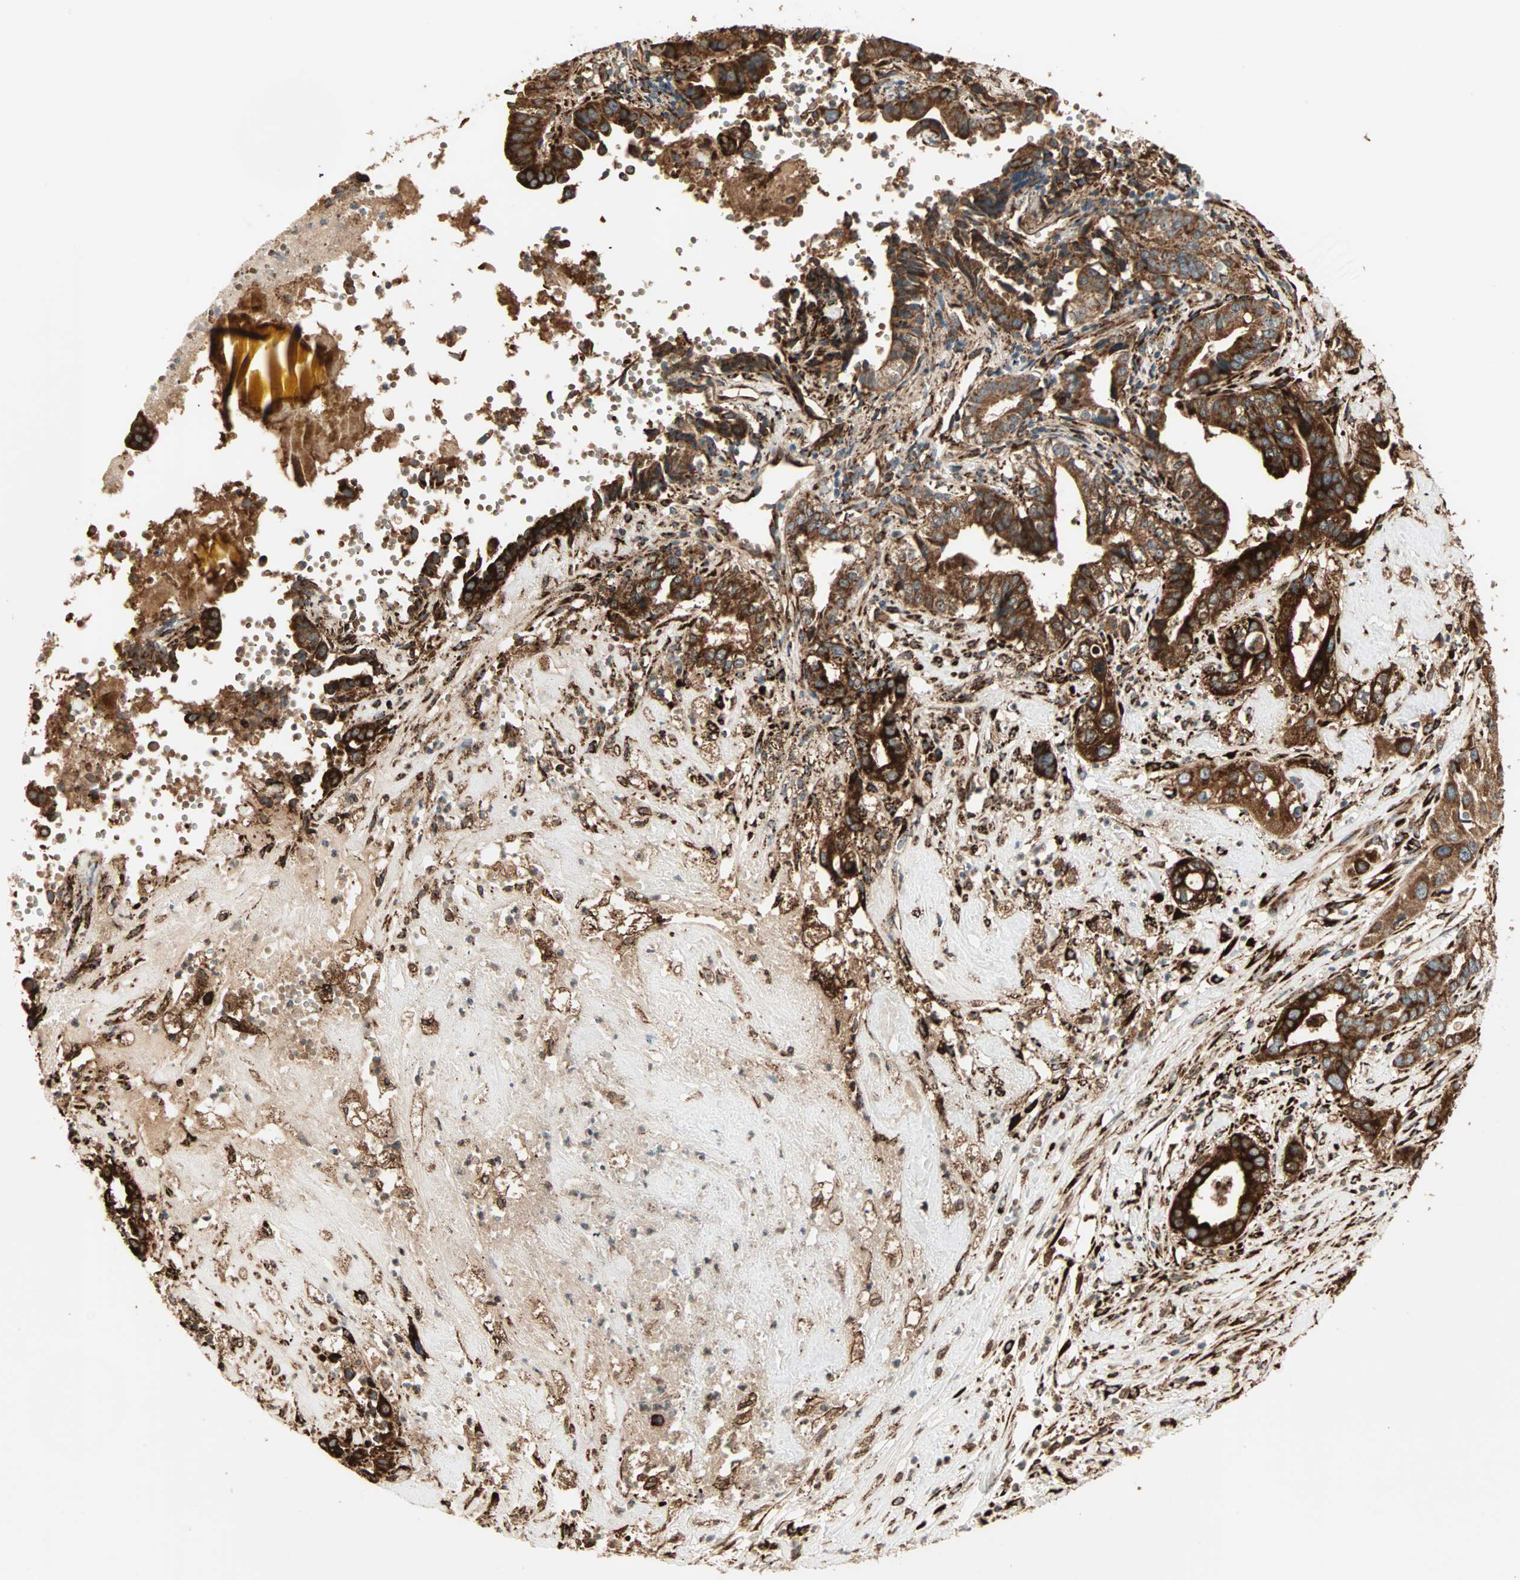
{"staining": {"intensity": "strong", "quantity": ">75%", "location": "cytoplasmic/membranous"}, "tissue": "liver cancer", "cell_type": "Tumor cells", "image_type": "cancer", "snomed": [{"axis": "morphology", "description": "Cholangiocarcinoma"}, {"axis": "topography", "description": "Liver"}], "caption": "A histopathology image of liver cancer (cholangiocarcinoma) stained for a protein displays strong cytoplasmic/membranous brown staining in tumor cells.", "gene": "P4HA1", "patient": {"sex": "female", "age": 61}}